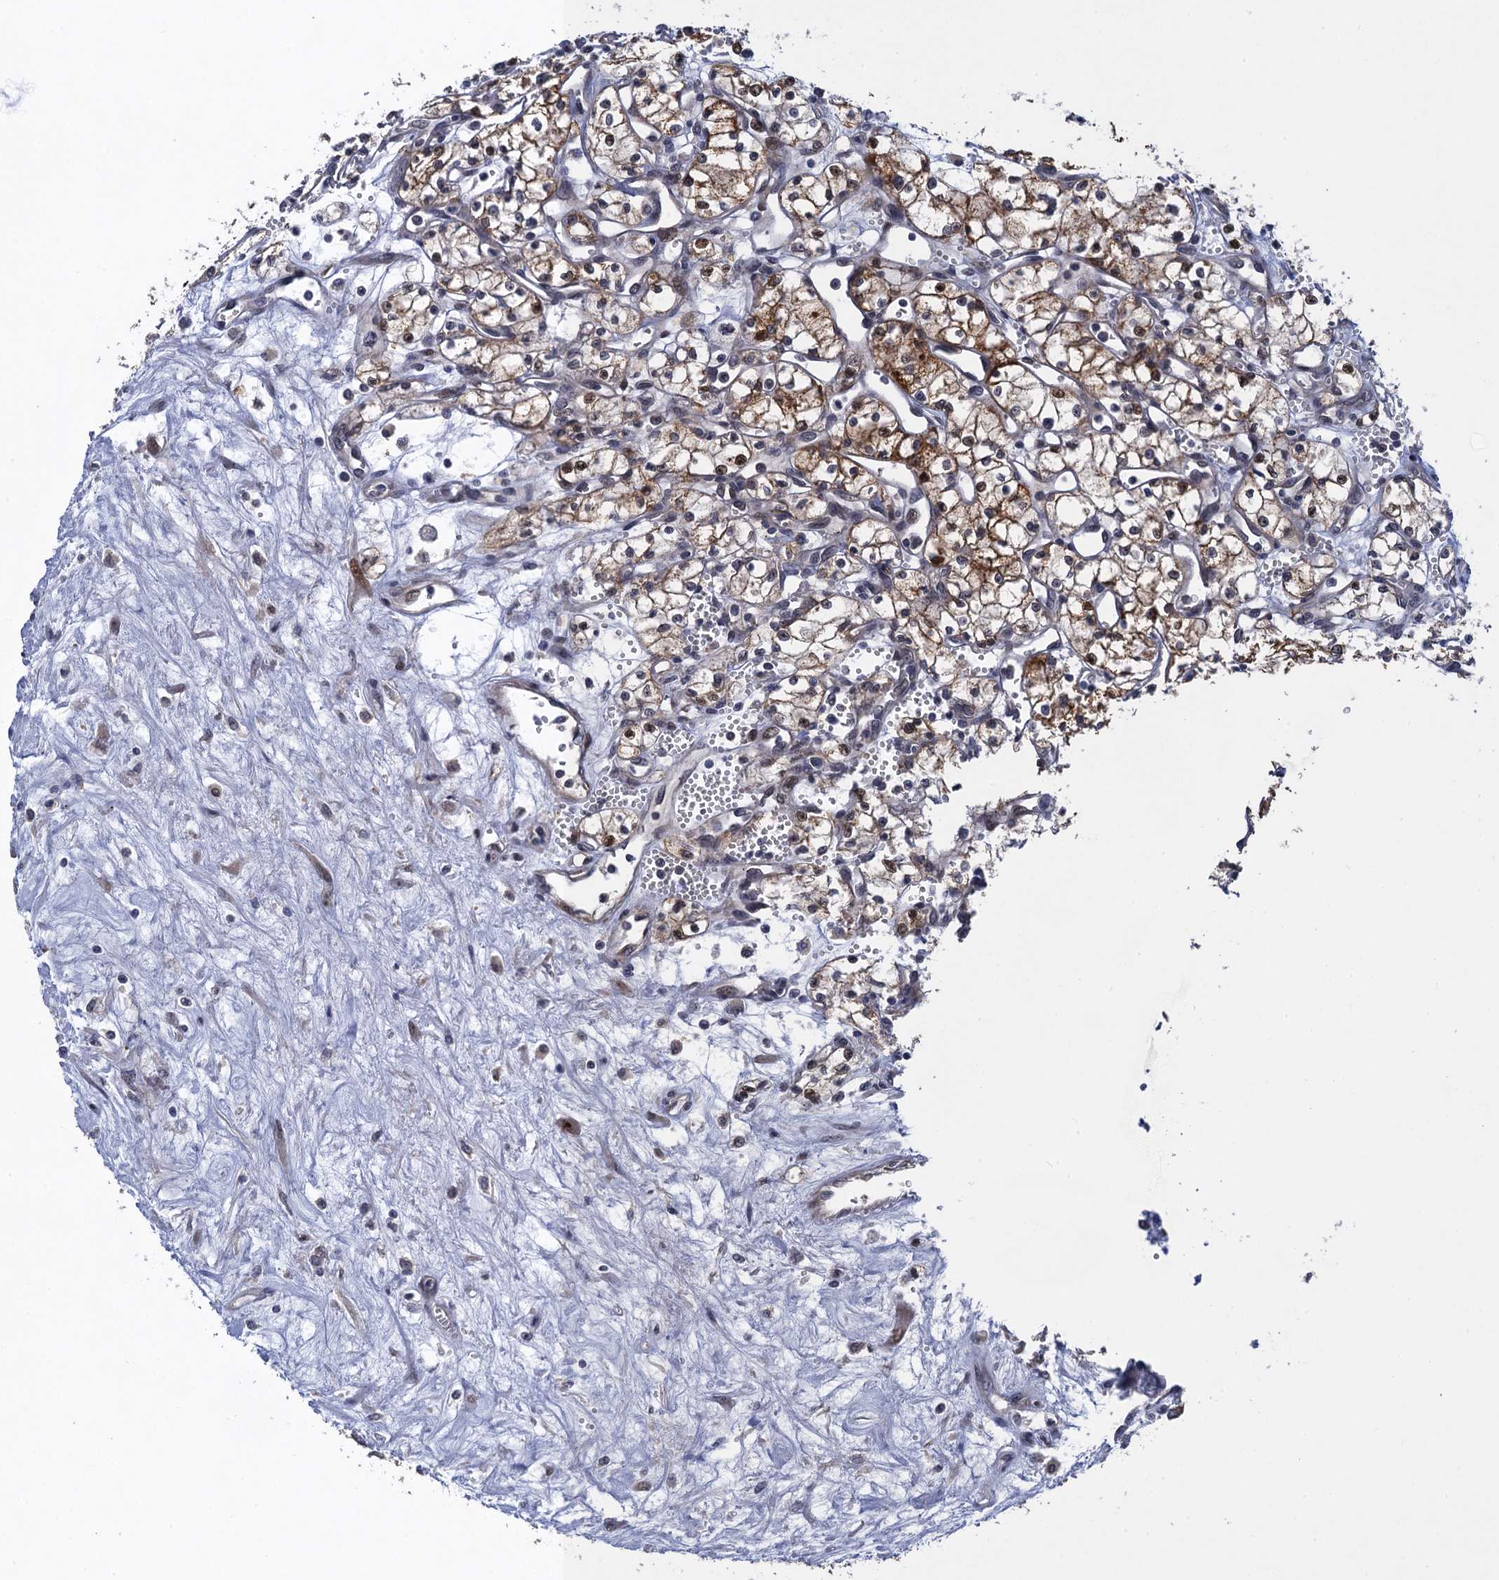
{"staining": {"intensity": "moderate", "quantity": "25%-75%", "location": "cytoplasmic/membranous,nuclear"}, "tissue": "renal cancer", "cell_type": "Tumor cells", "image_type": "cancer", "snomed": [{"axis": "morphology", "description": "Adenocarcinoma, NOS"}, {"axis": "topography", "description": "Kidney"}], "caption": "Immunohistochemistry (IHC) photomicrograph of adenocarcinoma (renal) stained for a protein (brown), which reveals medium levels of moderate cytoplasmic/membranous and nuclear expression in about 25%-75% of tumor cells.", "gene": "ZAR1L", "patient": {"sex": "male", "age": 59}}